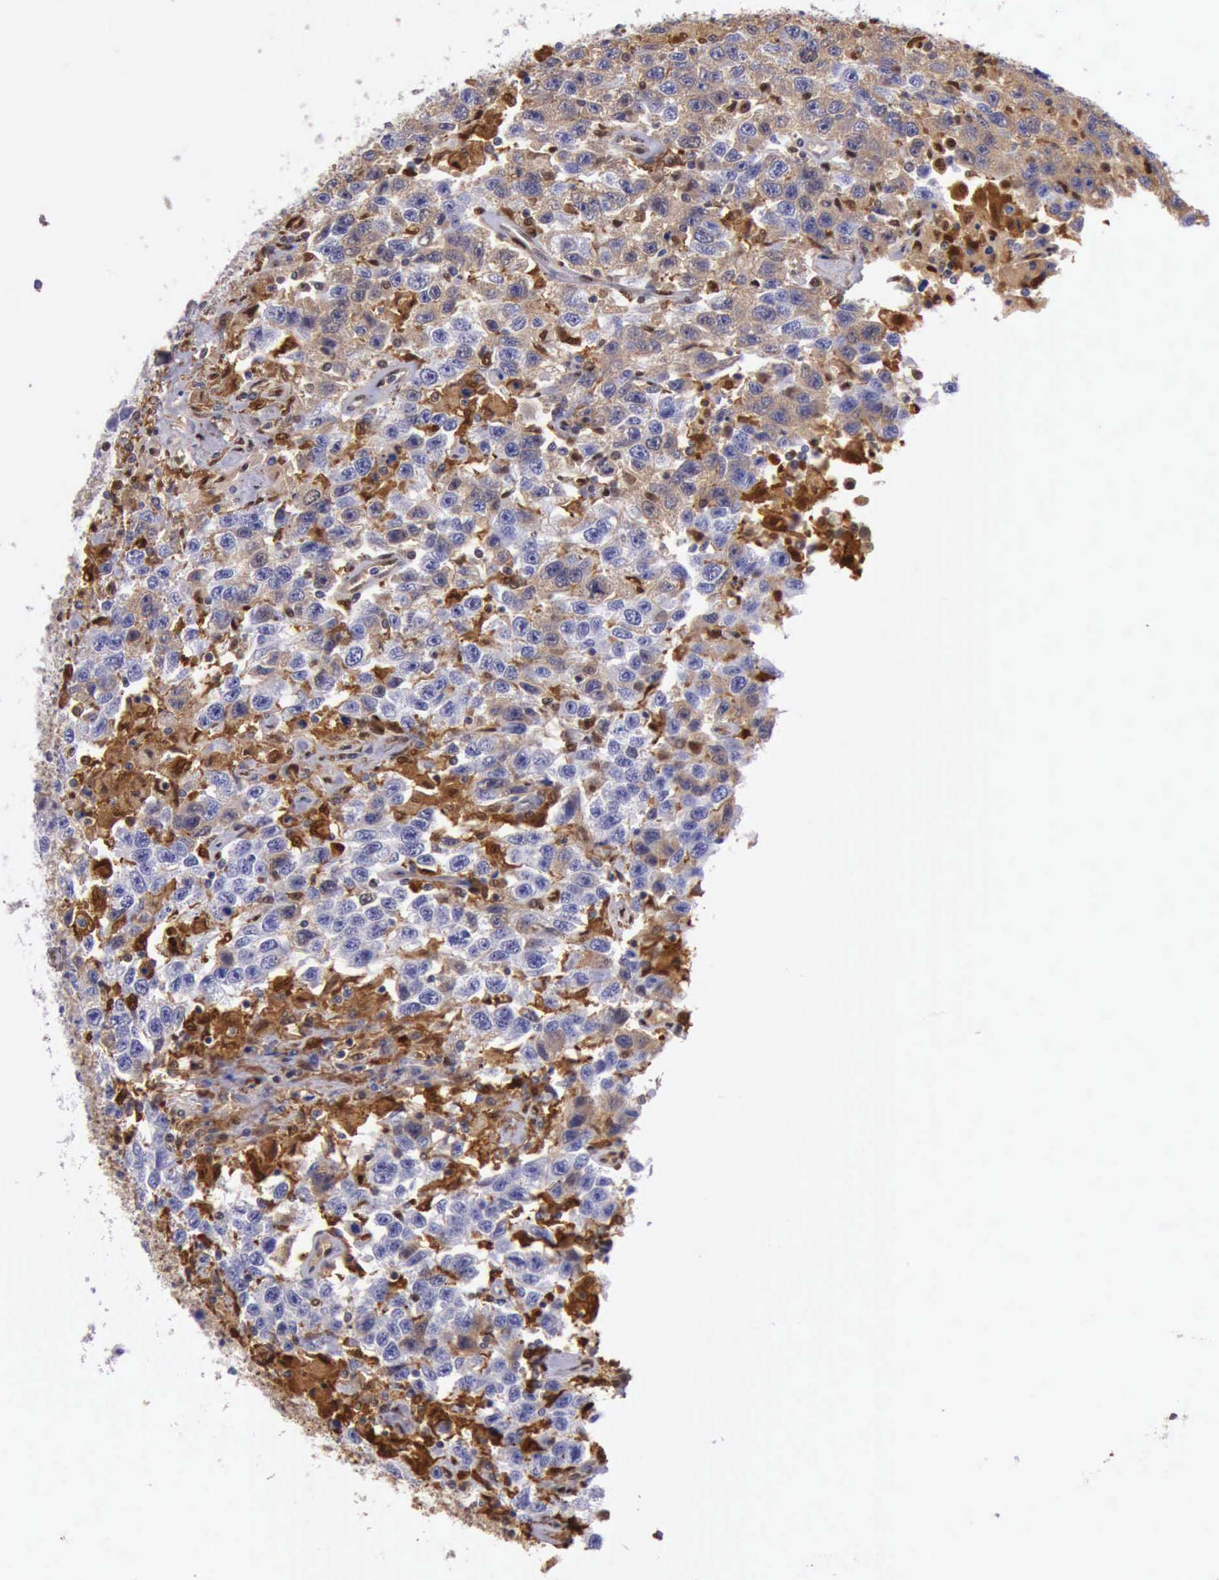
{"staining": {"intensity": "moderate", "quantity": "25%-75%", "location": "cytoplasmic/membranous,nuclear"}, "tissue": "testis cancer", "cell_type": "Tumor cells", "image_type": "cancer", "snomed": [{"axis": "morphology", "description": "Seminoma, NOS"}, {"axis": "topography", "description": "Testis"}], "caption": "Testis cancer (seminoma) stained with a brown dye reveals moderate cytoplasmic/membranous and nuclear positive expression in approximately 25%-75% of tumor cells.", "gene": "TYMP", "patient": {"sex": "male", "age": 41}}